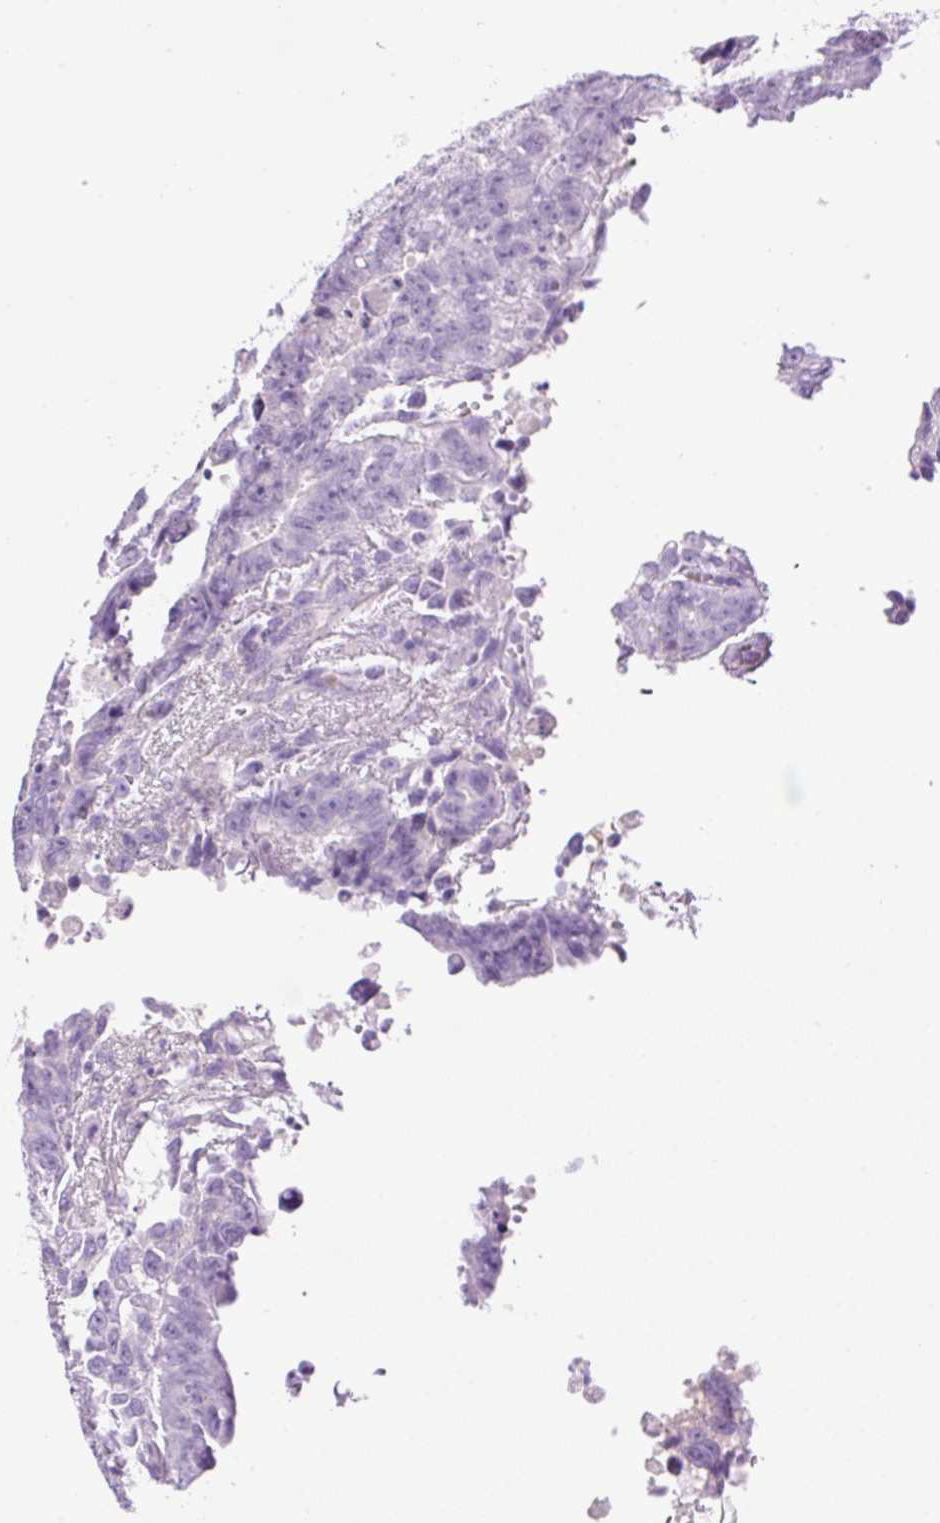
{"staining": {"intensity": "negative", "quantity": "none", "location": "none"}, "tissue": "testis cancer", "cell_type": "Tumor cells", "image_type": "cancer", "snomed": [{"axis": "morphology", "description": "Carcinoma, Embryonal, NOS"}, {"axis": "topography", "description": "Testis"}], "caption": "High power microscopy micrograph of an immunohistochemistry photomicrograph of testis cancer, revealing no significant positivity in tumor cells.", "gene": "PALM3", "patient": {"sex": "male", "age": 24}}